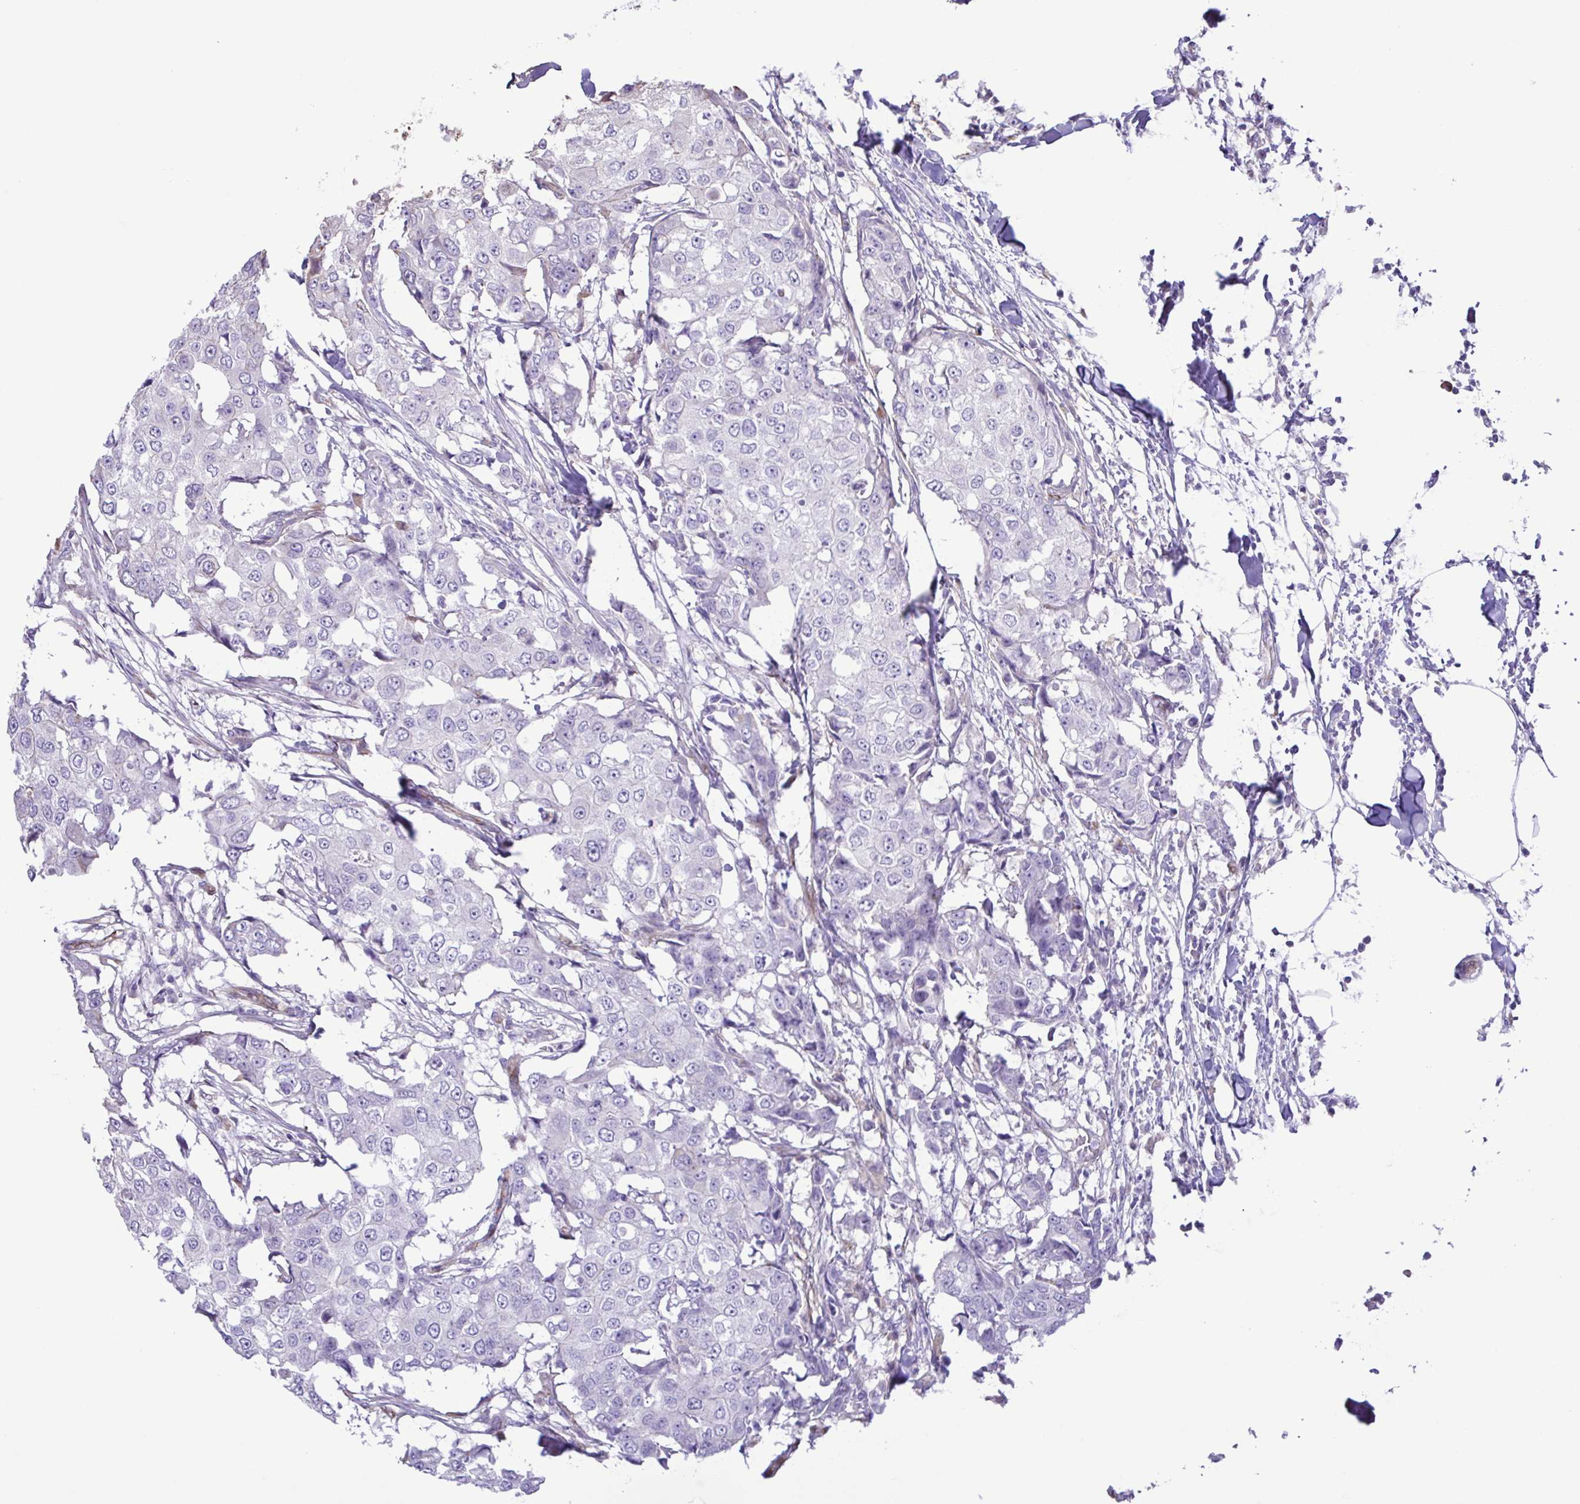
{"staining": {"intensity": "negative", "quantity": "none", "location": "none"}, "tissue": "breast cancer", "cell_type": "Tumor cells", "image_type": "cancer", "snomed": [{"axis": "morphology", "description": "Duct carcinoma"}, {"axis": "topography", "description": "Breast"}], "caption": "Immunohistochemistry (IHC) image of human intraductal carcinoma (breast) stained for a protein (brown), which exhibits no staining in tumor cells.", "gene": "FLT1", "patient": {"sex": "female", "age": 27}}